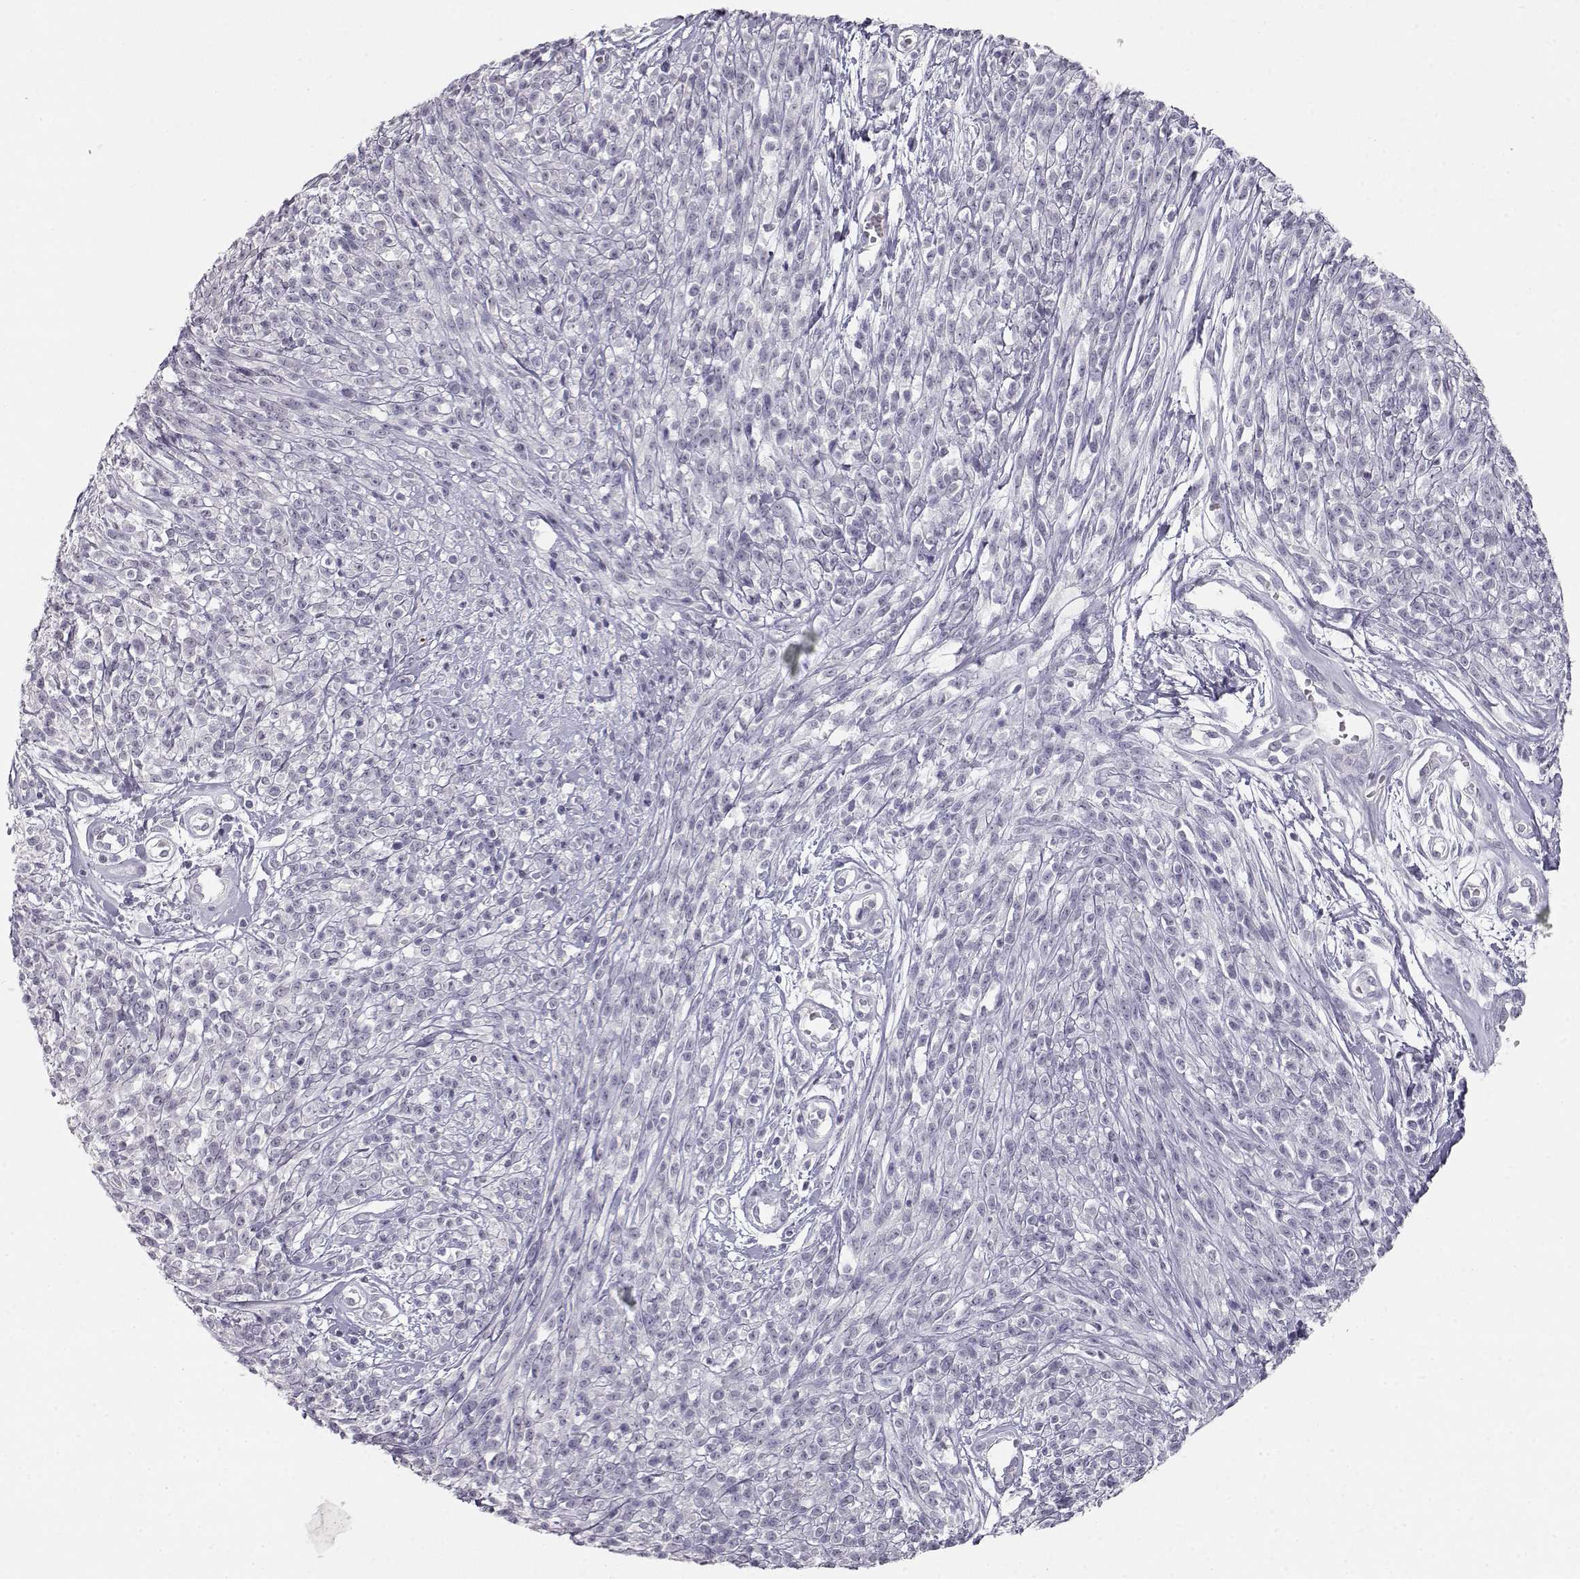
{"staining": {"intensity": "negative", "quantity": "none", "location": "none"}, "tissue": "melanoma", "cell_type": "Tumor cells", "image_type": "cancer", "snomed": [{"axis": "morphology", "description": "Malignant melanoma, NOS"}, {"axis": "topography", "description": "Skin"}, {"axis": "topography", "description": "Skin of trunk"}], "caption": "Tumor cells are negative for protein expression in human melanoma.", "gene": "MYCBPAP", "patient": {"sex": "male", "age": 74}}